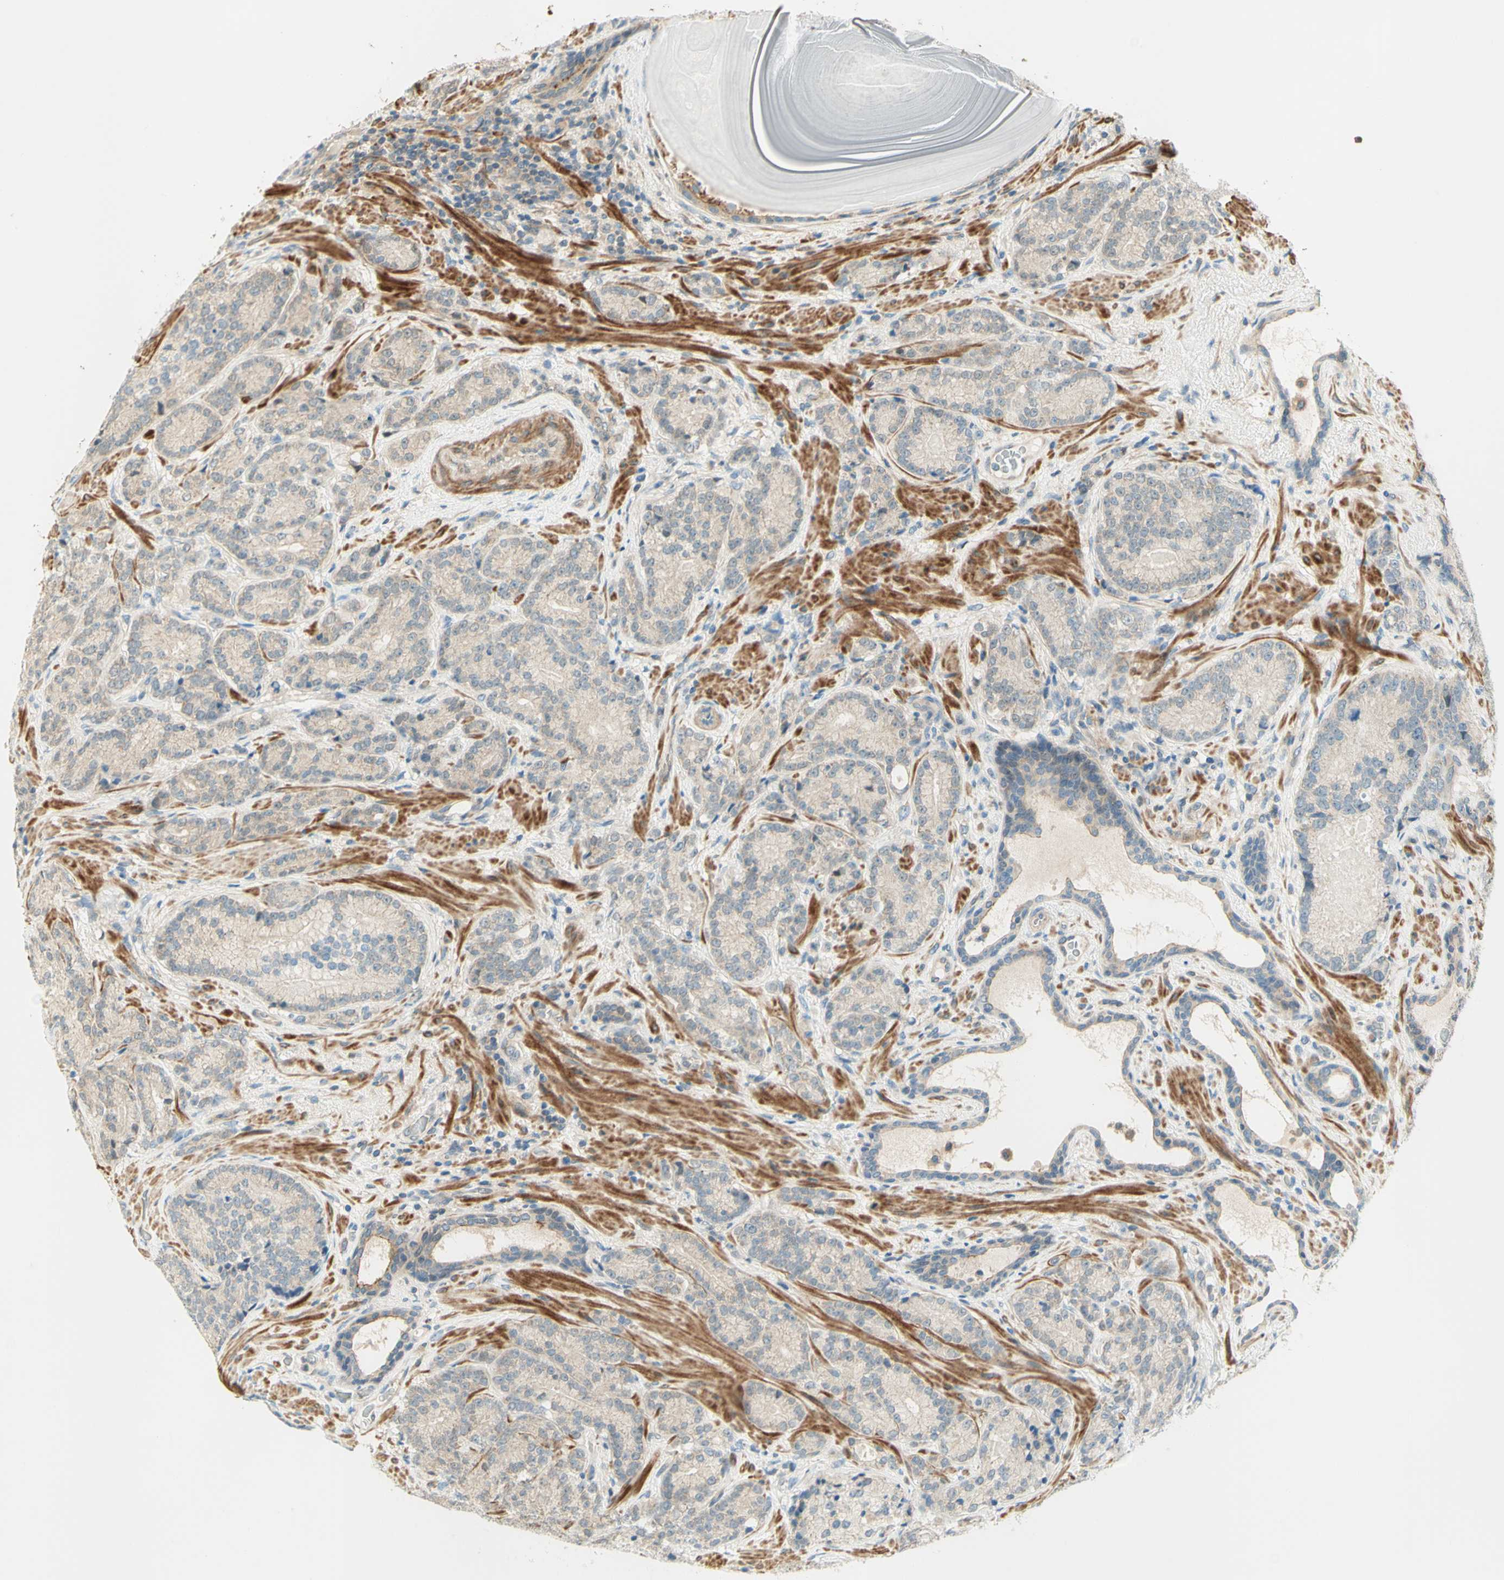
{"staining": {"intensity": "weak", "quantity": "25%-75%", "location": "cytoplasmic/membranous"}, "tissue": "prostate cancer", "cell_type": "Tumor cells", "image_type": "cancer", "snomed": [{"axis": "morphology", "description": "Adenocarcinoma, High grade"}, {"axis": "topography", "description": "Prostate"}], "caption": "This is an image of immunohistochemistry staining of prostate cancer, which shows weak expression in the cytoplasmic/membranous of tumor cells.", "gene": "PROM1", "patient": {"sex": "male", "age": 61}}